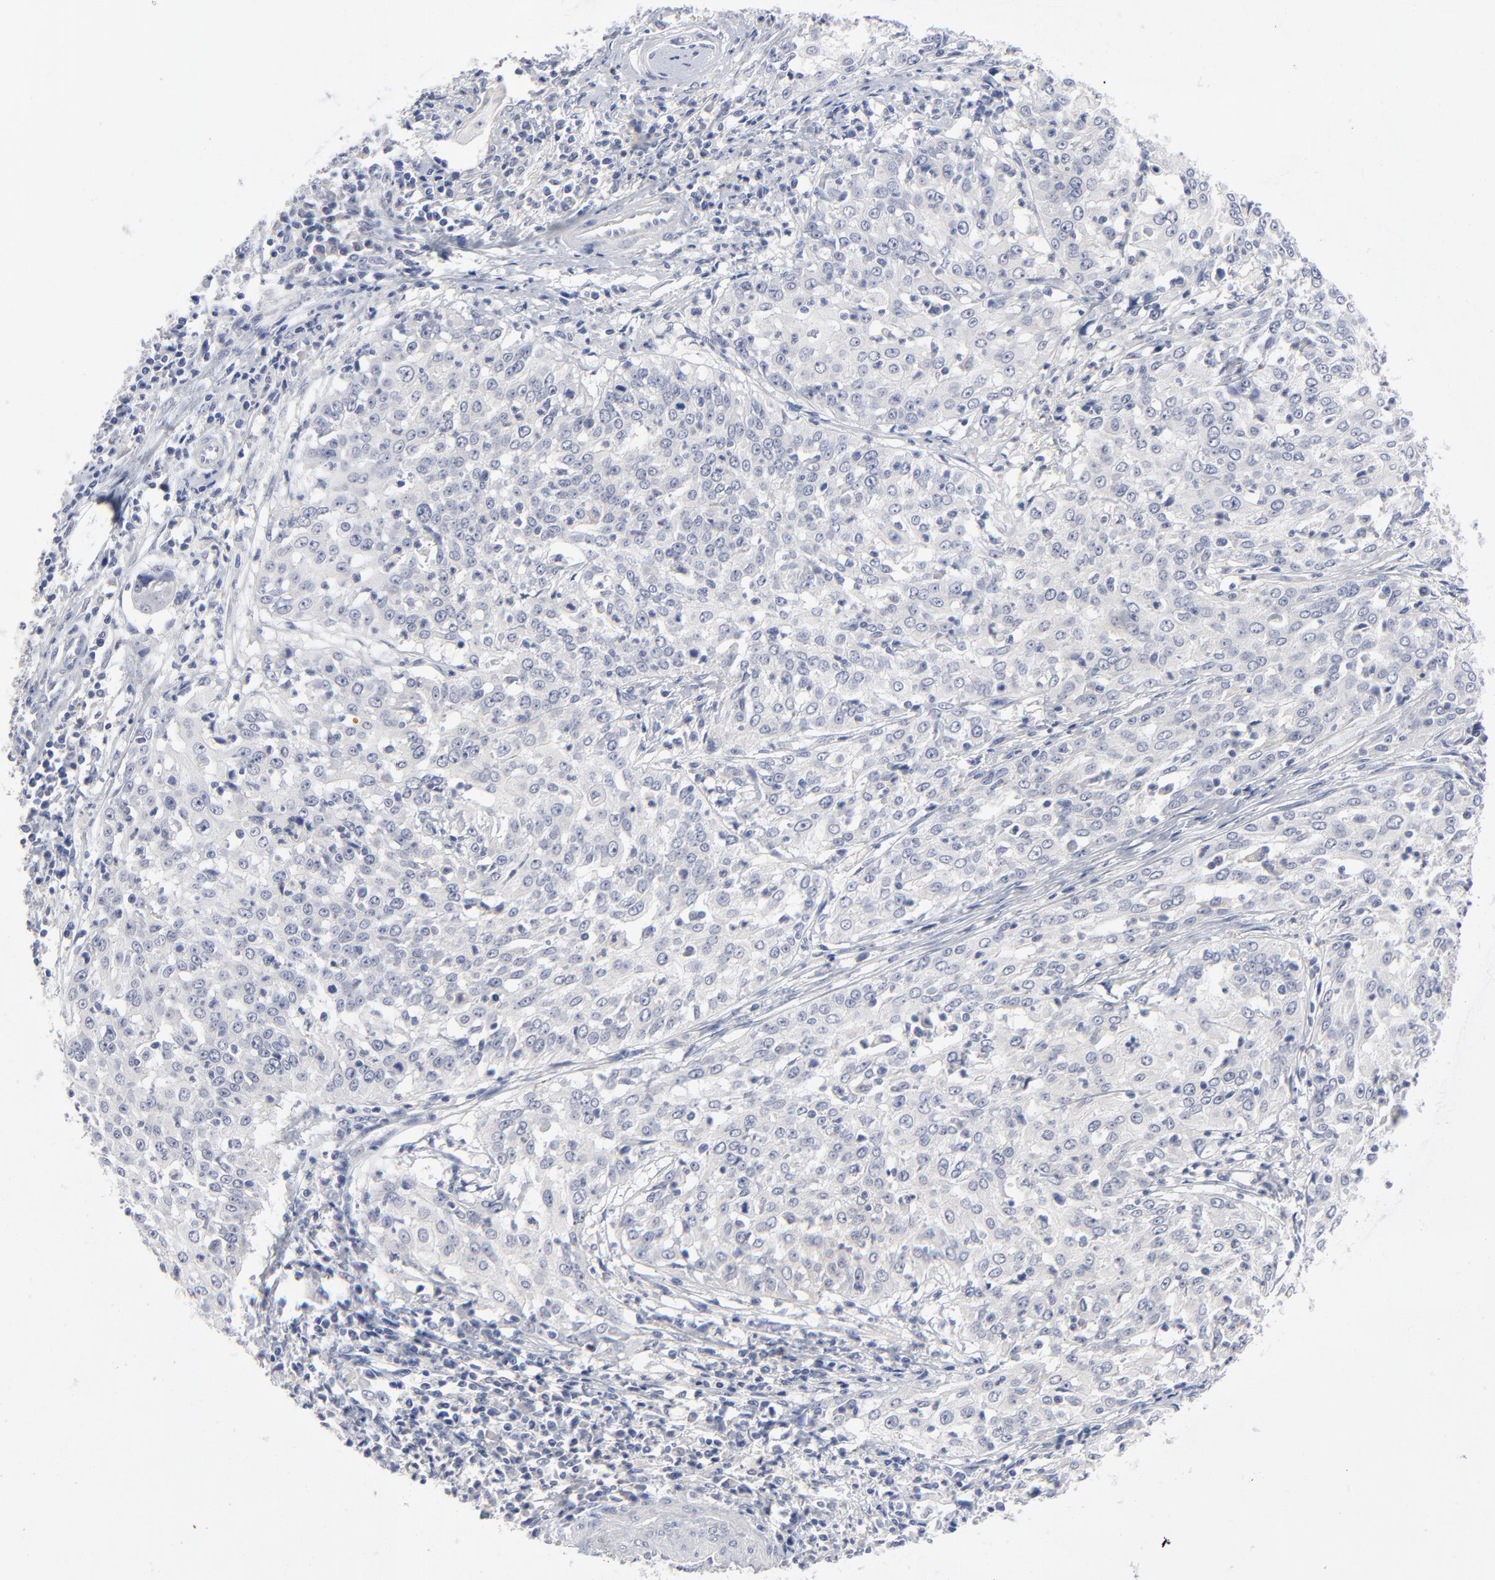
{"staining": {"intensity": "negative", "quantity": "none", "location": "none"}, "tissue": "cervical cancer", "cell_type": "Tumor cells", "image_type": "cancer", "snomed": [{"axis": "morphology", "description": "Squamous cell carcinoma, NOS"}, {"axis": "topography", "description": "Cervix"}], "caption": "Cervical cancer (squamous cell carcinoma) stained for a protein using immunohistochemistry (IHC) exhibits no positivity tumor cells.", "gene": "CLEC4G", "patient": {"sex": "female", "age": 39}}